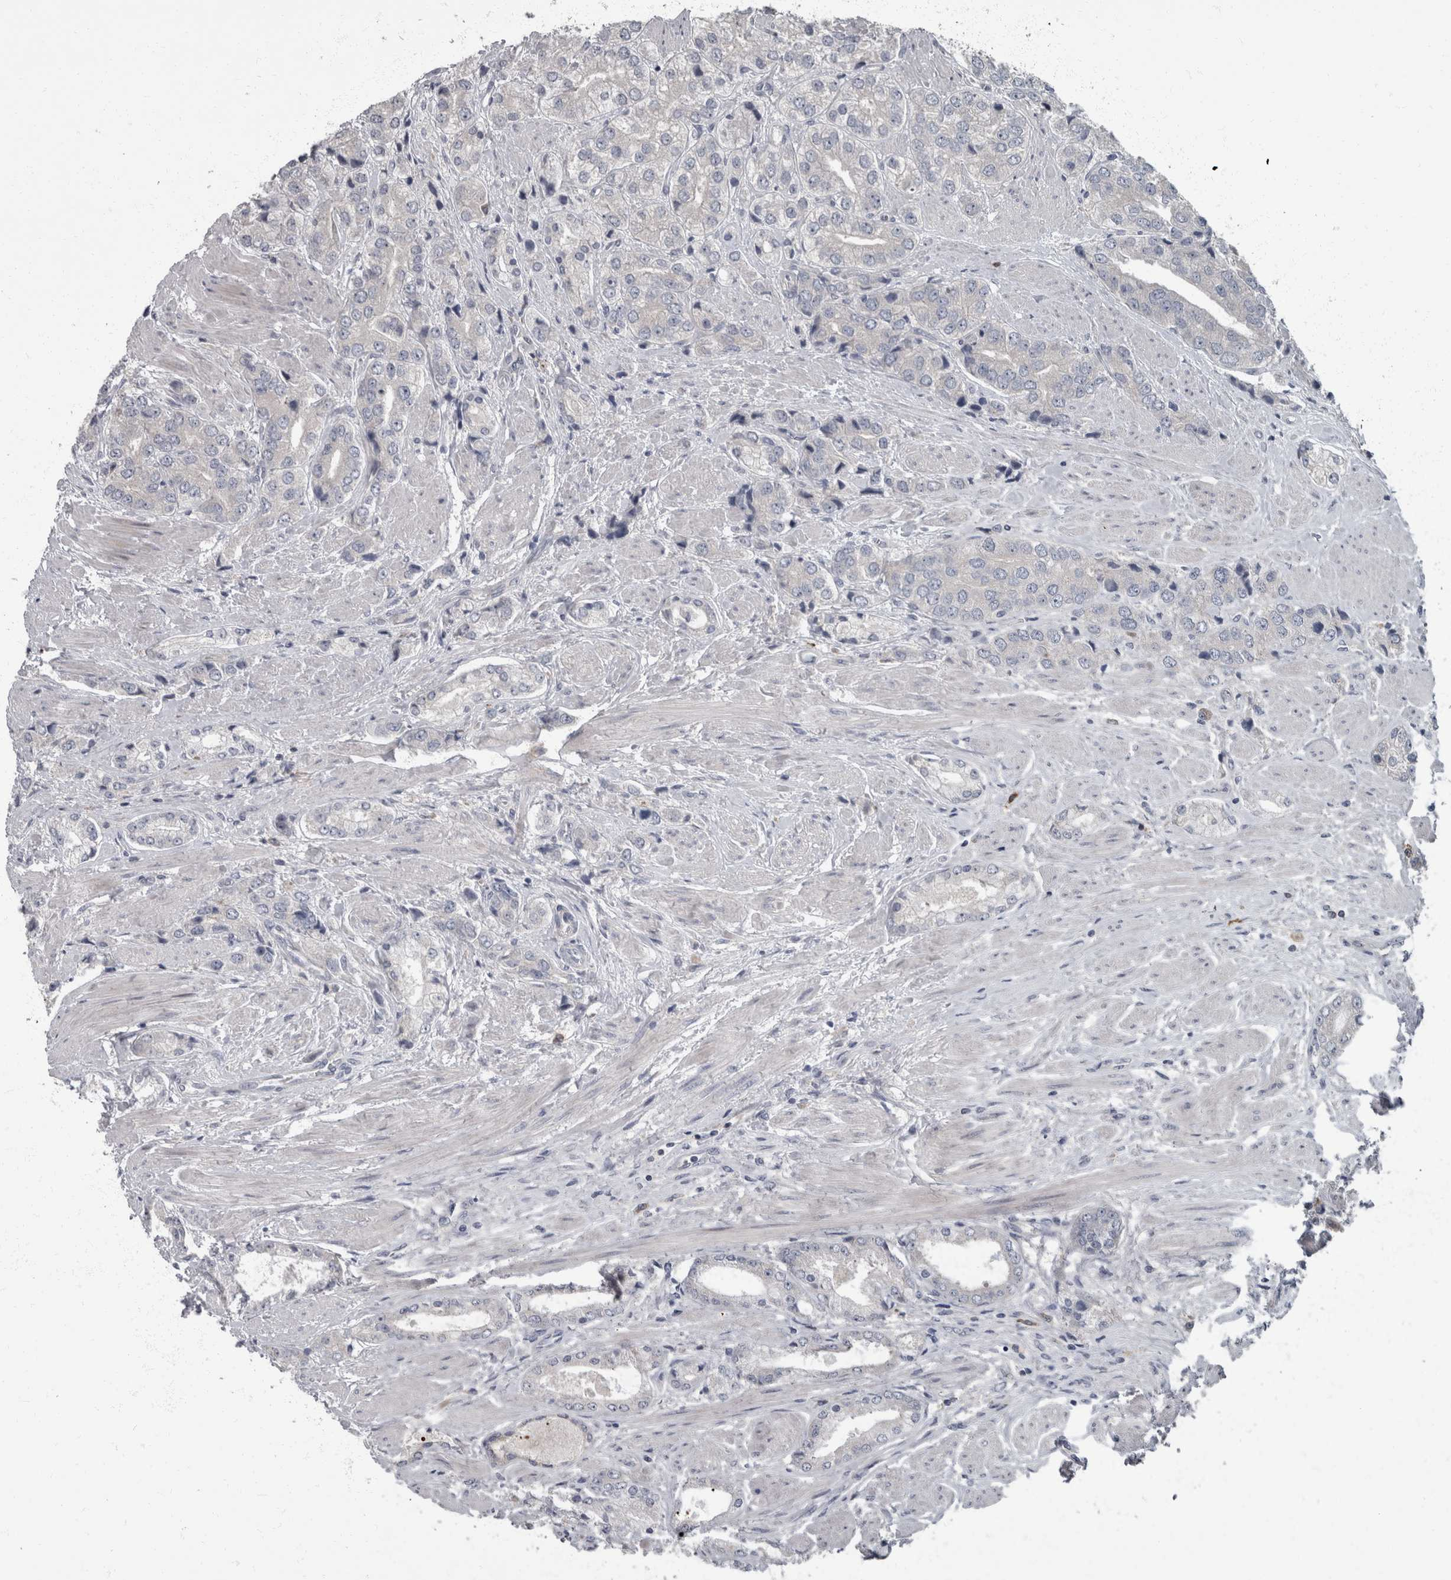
{"staining": {"intensity": "negative", "quantity": "none", "location": "none"}, "tissue": "prostate cancer", "cell_type": "Tumor cells", "image_type": "cancer", "snomed": [{"axis": "morphology", "description": "Adenocarcinoma, High grade"}, {"axis": "topography", "description": "Prostate"}], "caption": "Immunohistochemical staining of human prostate cancer displays no significant expression in tumor cells.", "gene": "CDC42BPG", "patient": {"sex": "male", "age": 50}}